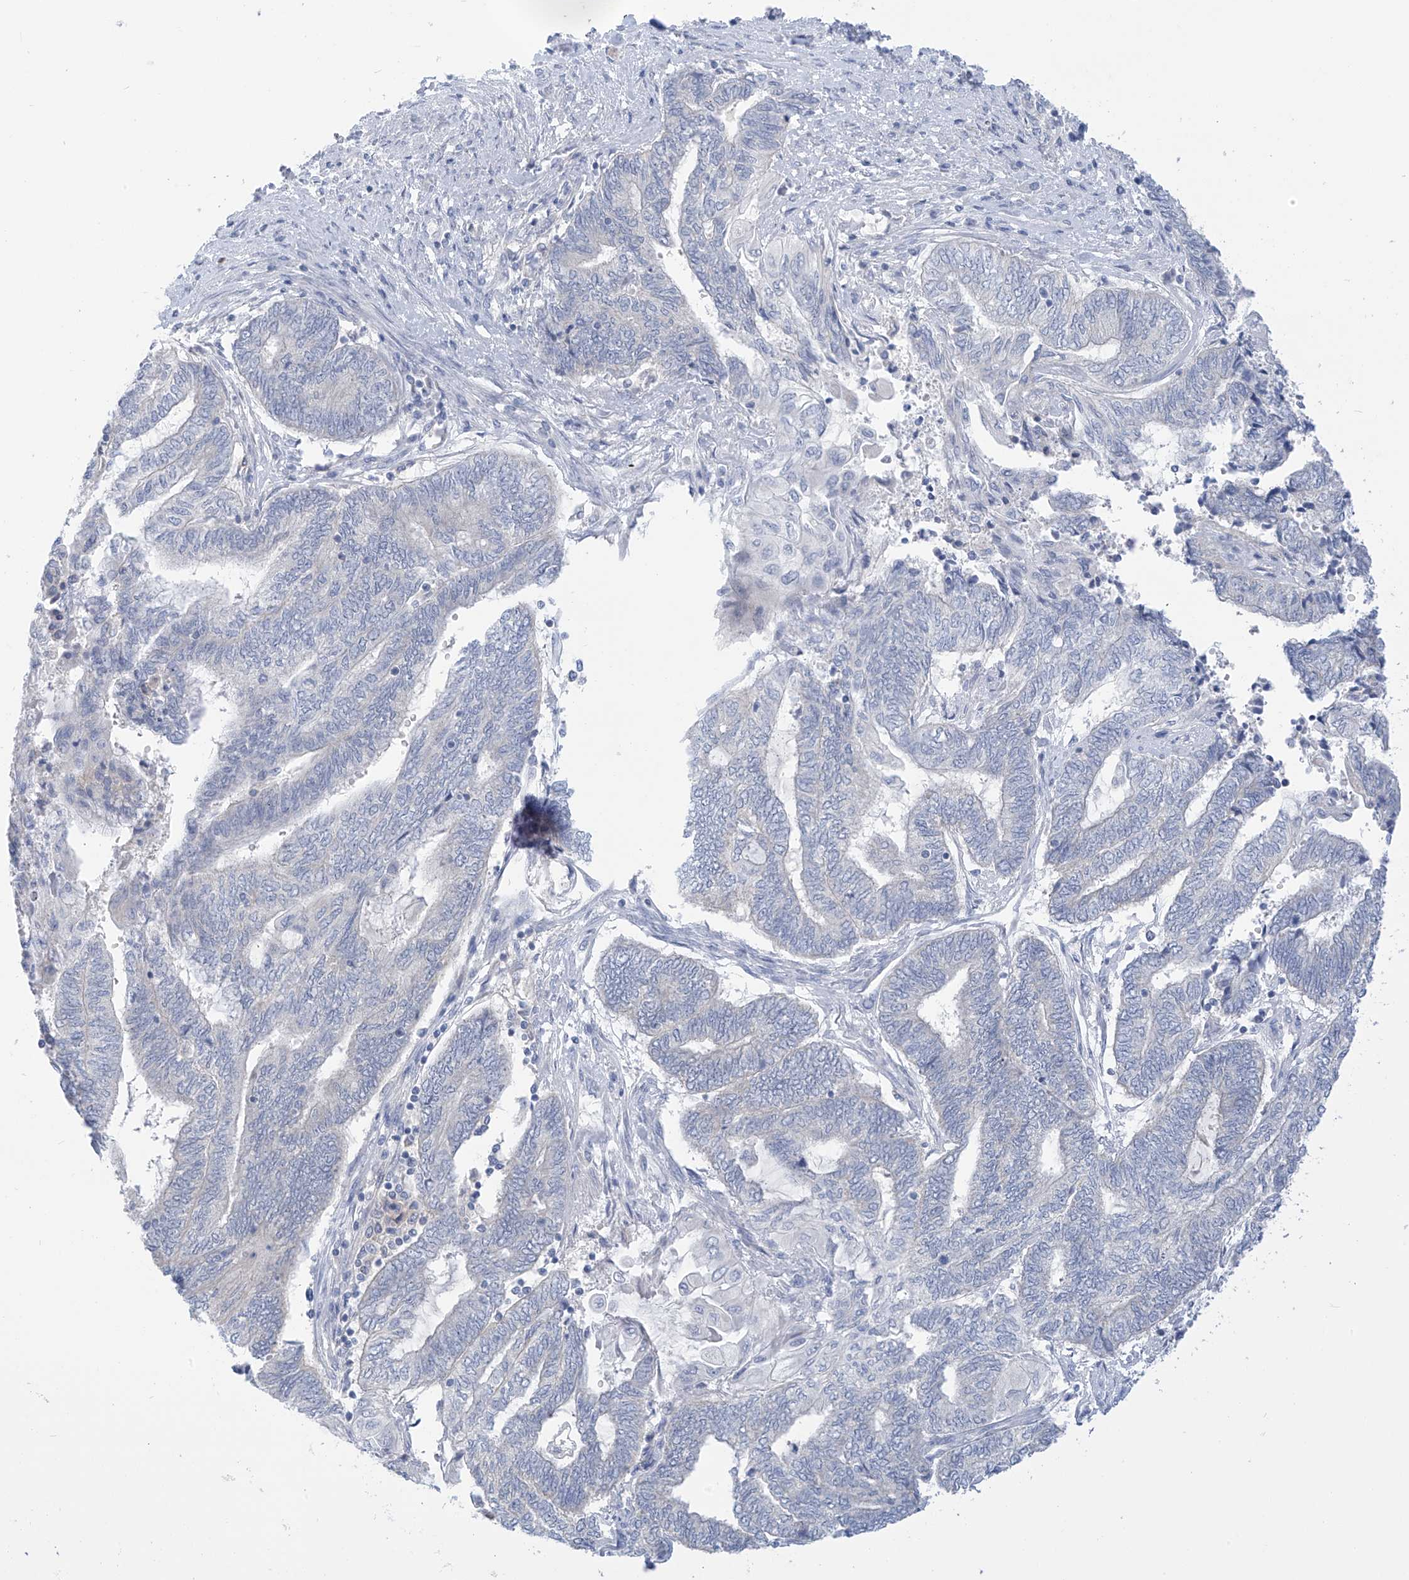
{"staining": {"intensity": "negative", "quantity": "none", "location": "none"}, "tissue": "endometrial cancer", "cell_type": "Tumor cells", "image_type": "cancer", "snomed": [{"axis": "morphology", "description": "Adenocarcinoma, NOS"}, {"axis": "topography", "description": "Uterus"}, {"axis": "topography", "description": "Endometrium"}], "caption": "Immunohistochemistry (IHC) of endometrial adenocarcinoma shows no staining in tumor cells.", "gene": "SLC6A12", "patient": {"sex": "female", "age": 70}}